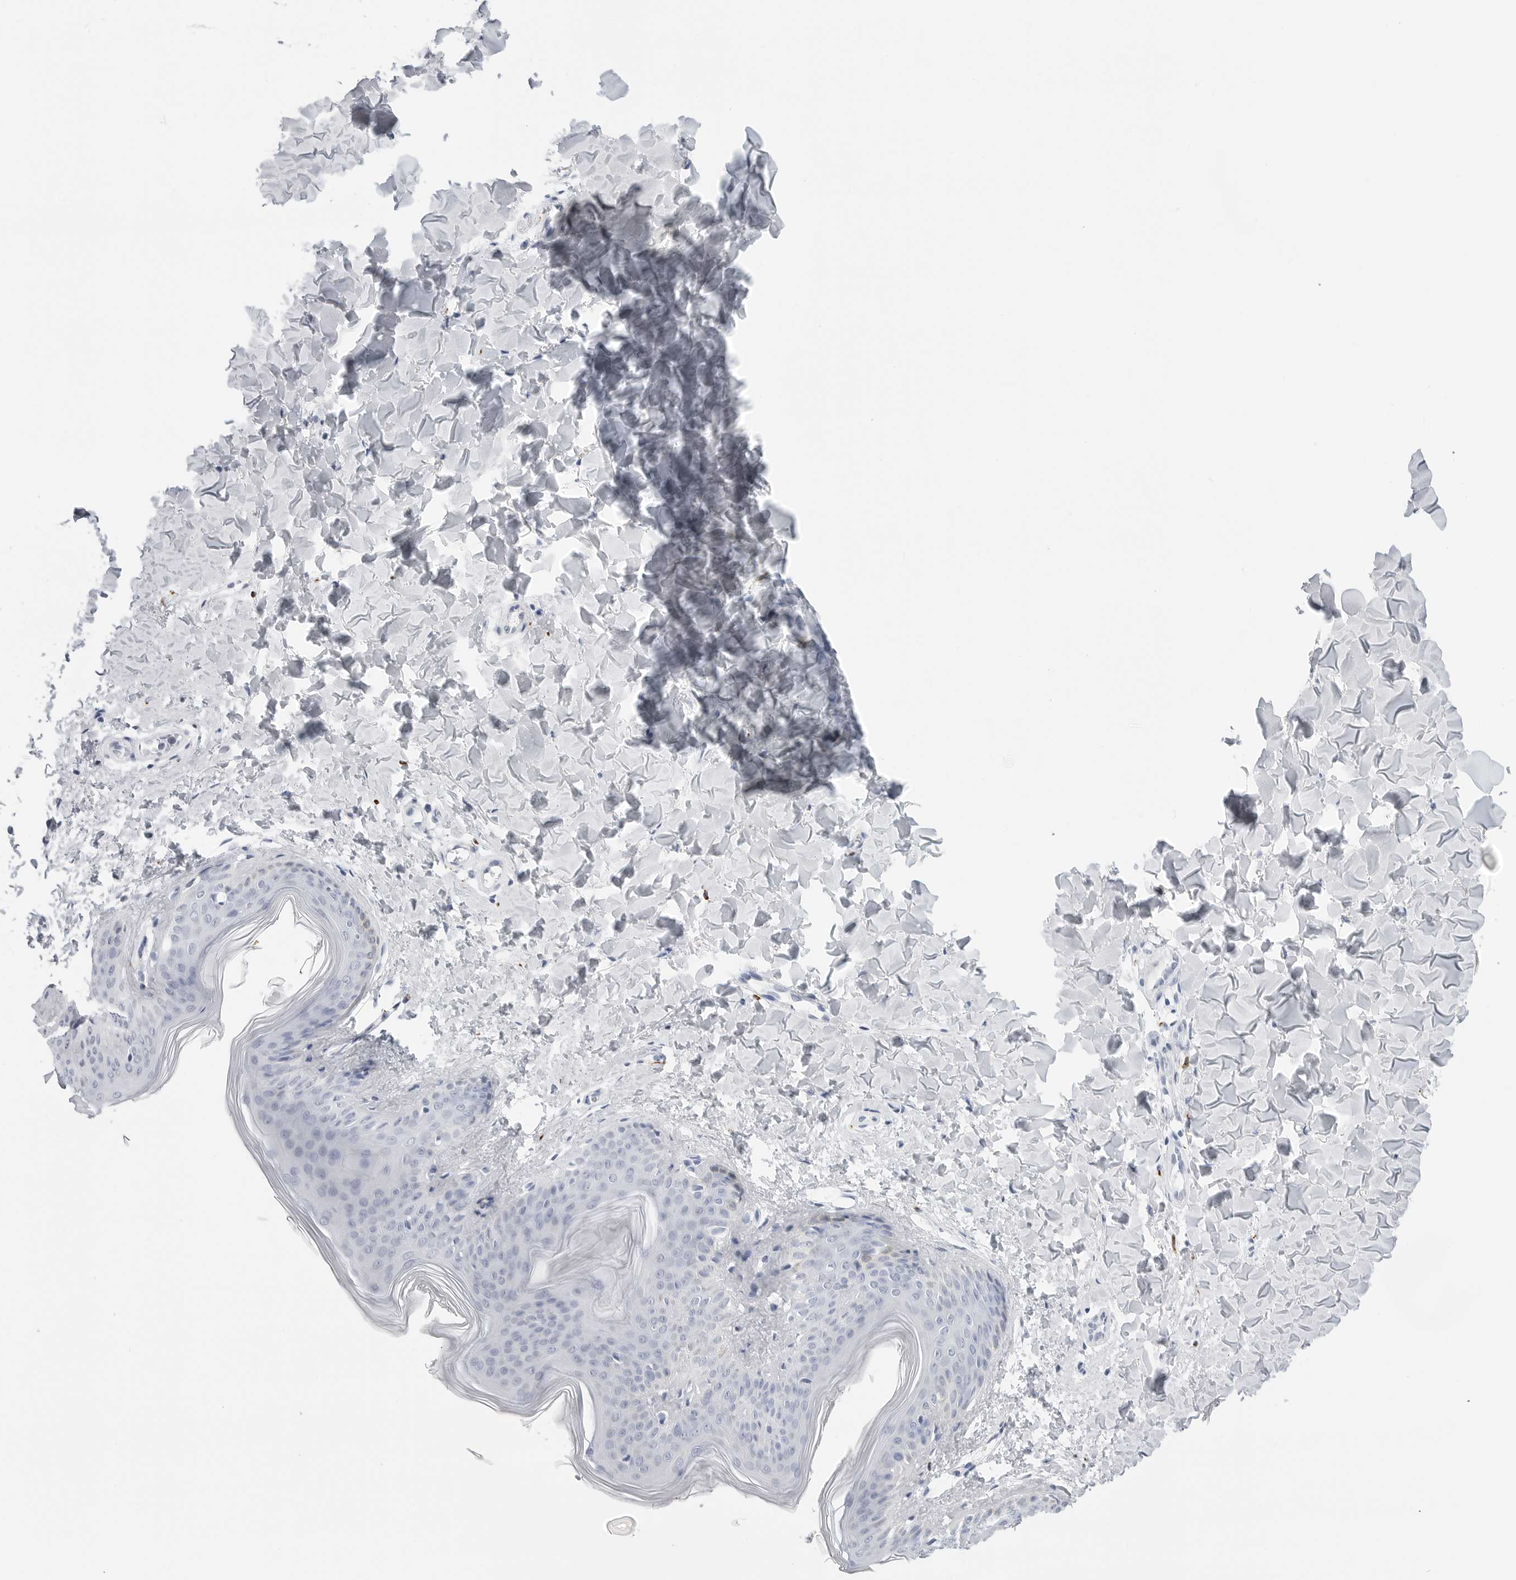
{"staining": {"intensity": "negative", "quantity": "none", "location": "none"}, "tissue": "skin", "cell_type": "Fibroblasts", "image_type": "normal", "snomed": [{"axis": "morphology", "description": "Normal tissue, NOS"}, {"axis": "topography", "description": "Skin"}], "caption": "An IHC histopathology image of unremarkable skin is shown. There is no staining in fibroblasts of skin. (Stains: DAB (3,3'-diaminobenzidine) IHC with hematoxylin counter stain, Microscopy: brightfield microscopy at high magnification).", "gene": "HSPB7", "patient": {"sex": "female", "age": 17}}